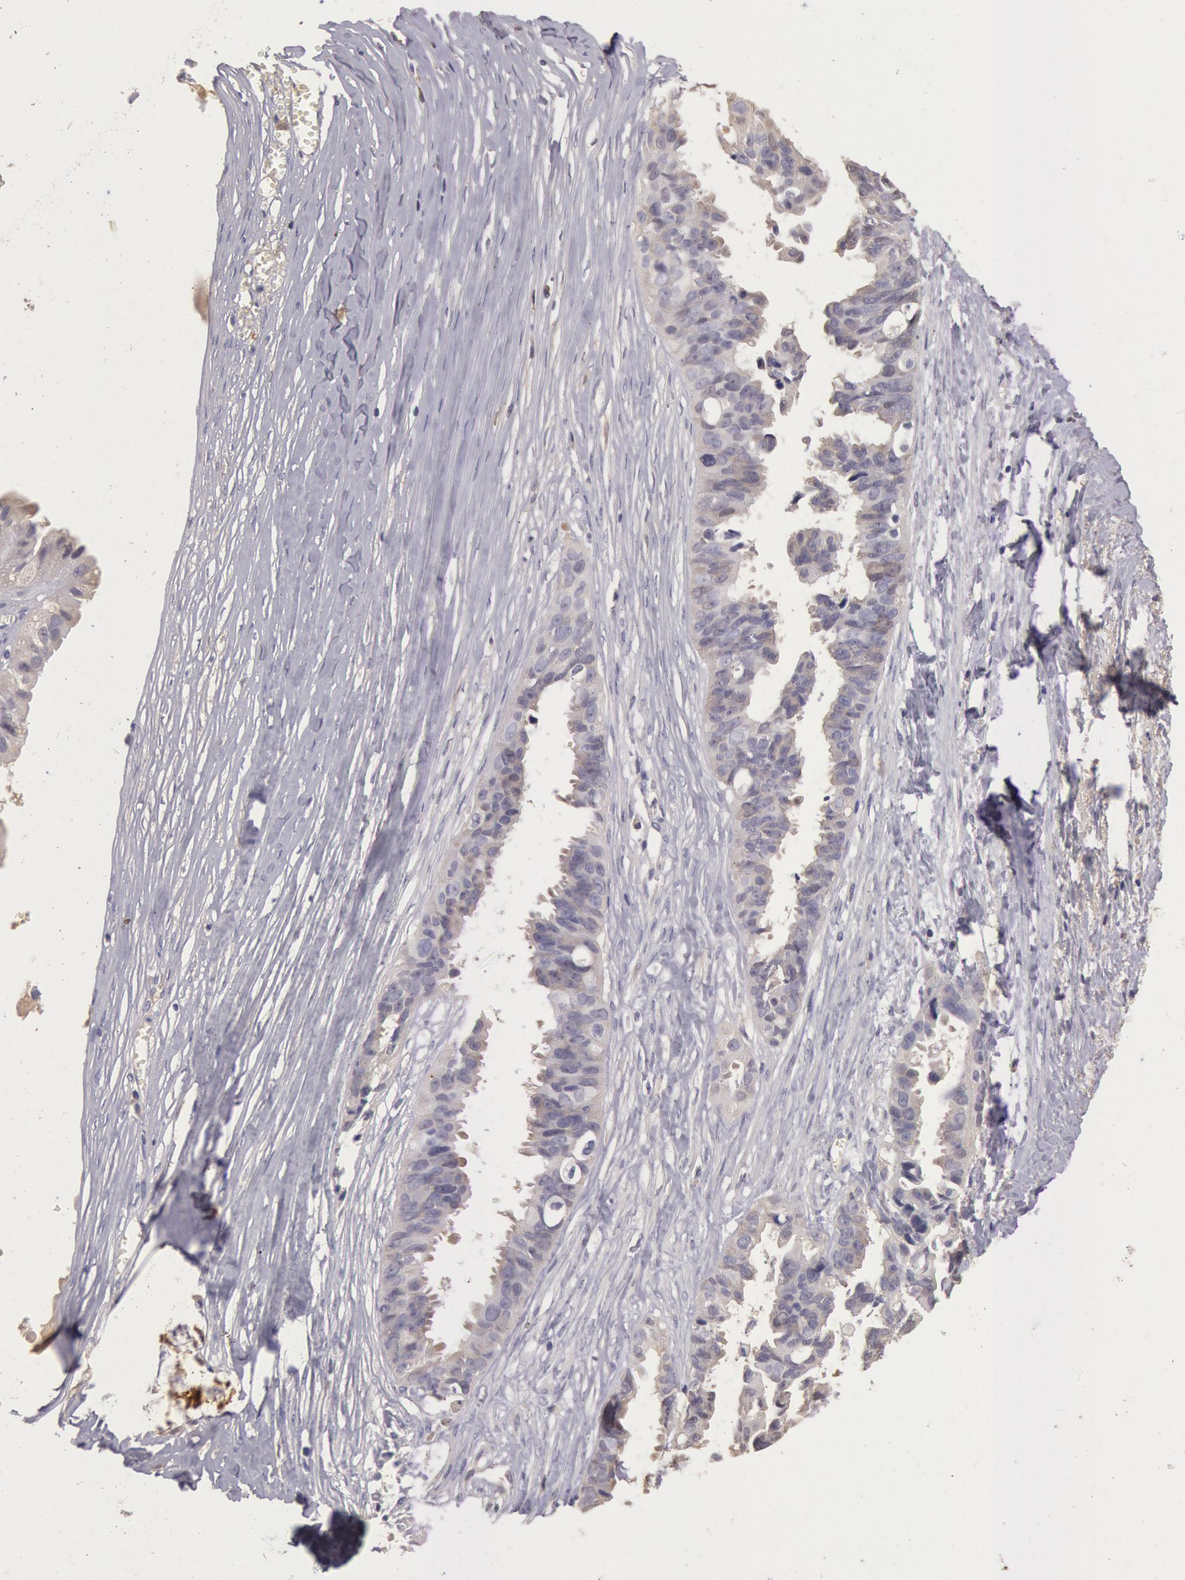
{"staining": {"intensity": "negative", "quantity": "none", "location": "none"}, "tissue": "ovarian cancer", "cell_type": "Tumor cells", "image_type": "cancer", "snomed": [{"axis": "morphology", "description": "Carcinoma, endometroid"}, {"axis": "topography", "description": "Ovary"}], "caption": "DAB immunohistochemical staining of ovarian cancer exhibits no significant staining in tumor cells.", "gene": "C1R", "patient": {"sex": "female", "age": 85}}